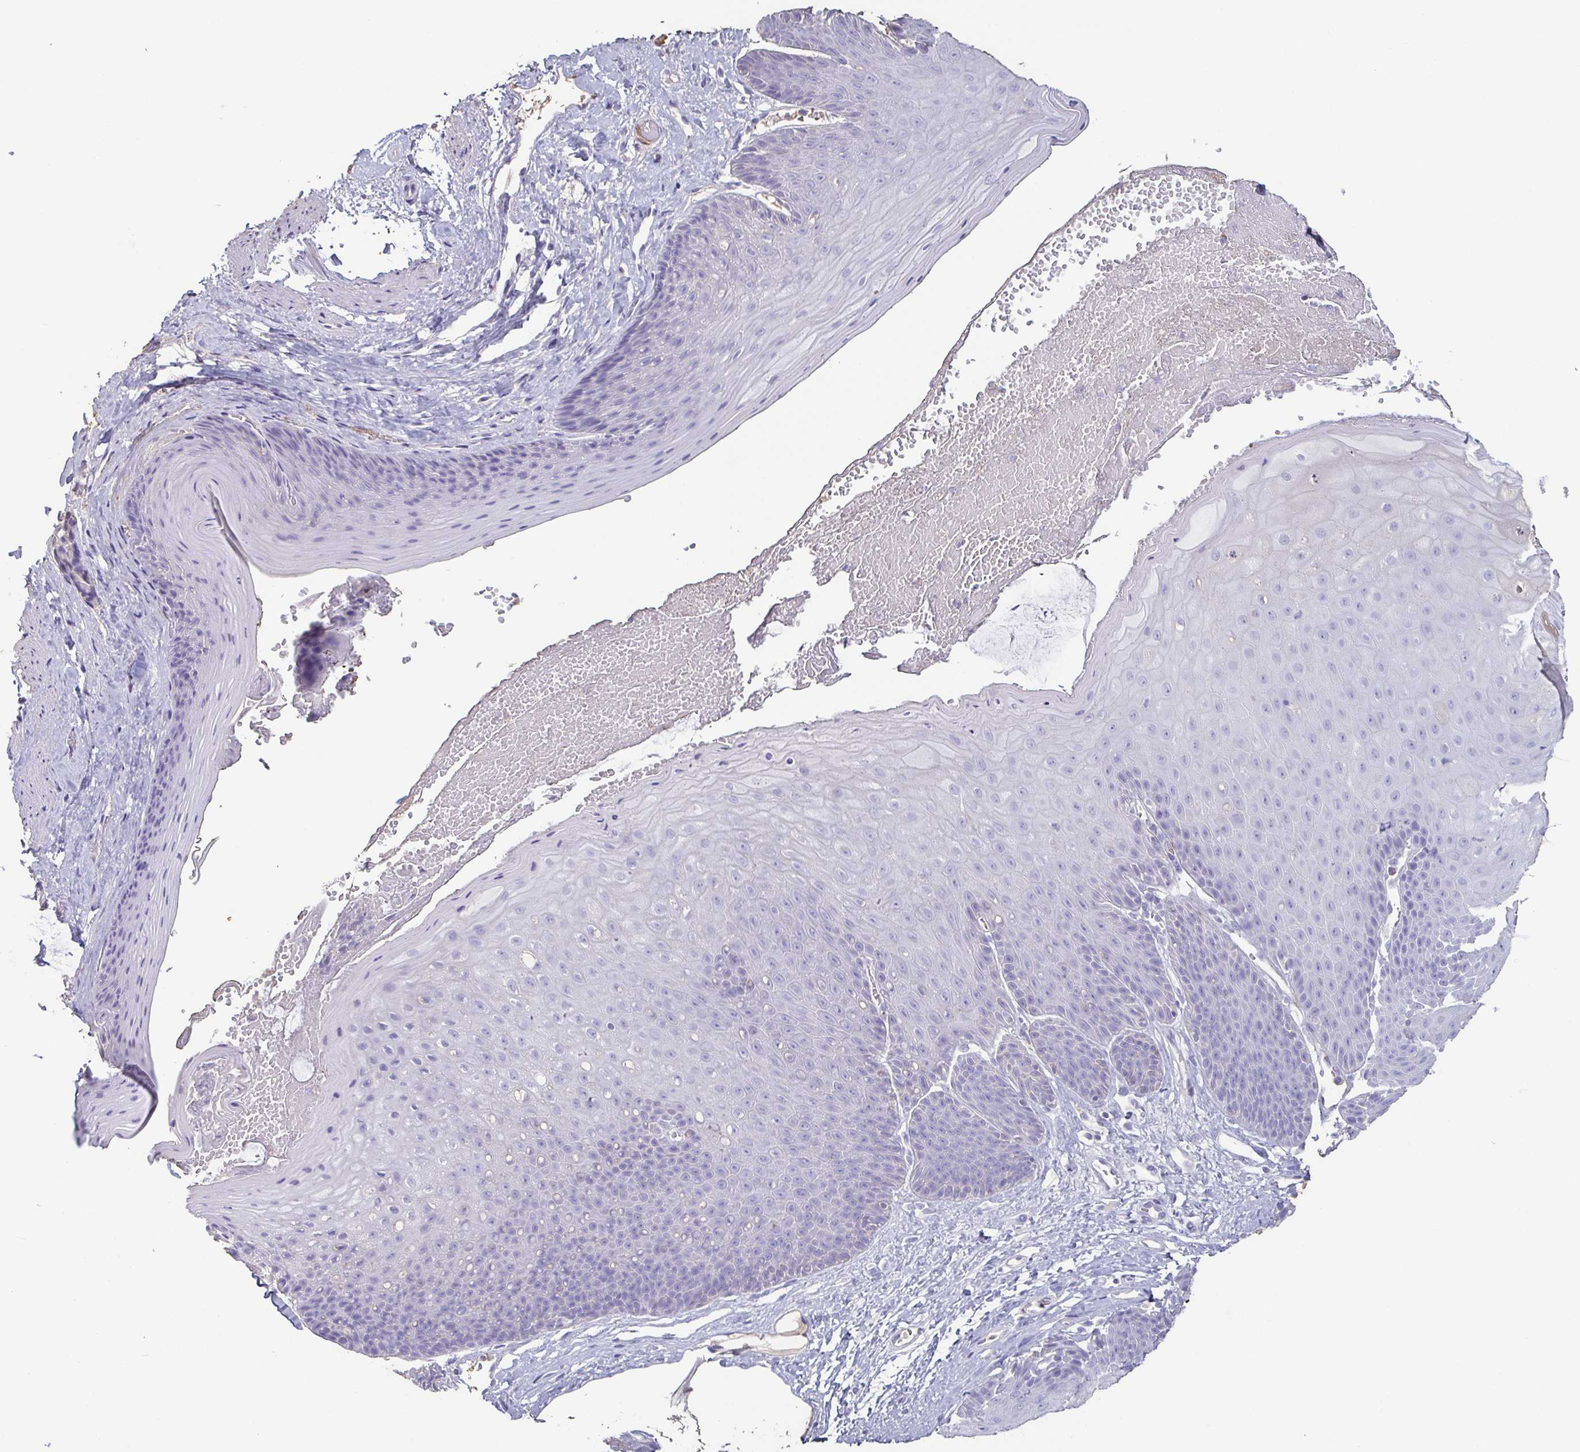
{"staining": {"intensity": "negative", "quantity": "none", "location": "none"}, "tissue": "skin", "cell_type": "Epidermal cells", "image_type": "normal", "snomed": [{"axis": "morphology", "description": "Normal tissue, NOS"}, {"axis": "topography", "description": "Anal"}], "caption": "Human skin stained for a protein using immunohistochemistry (IHC) shows no staining in epidermal cells.", "gene": "BPIFA2", "patient": {"sex": "male", "age": 53}}